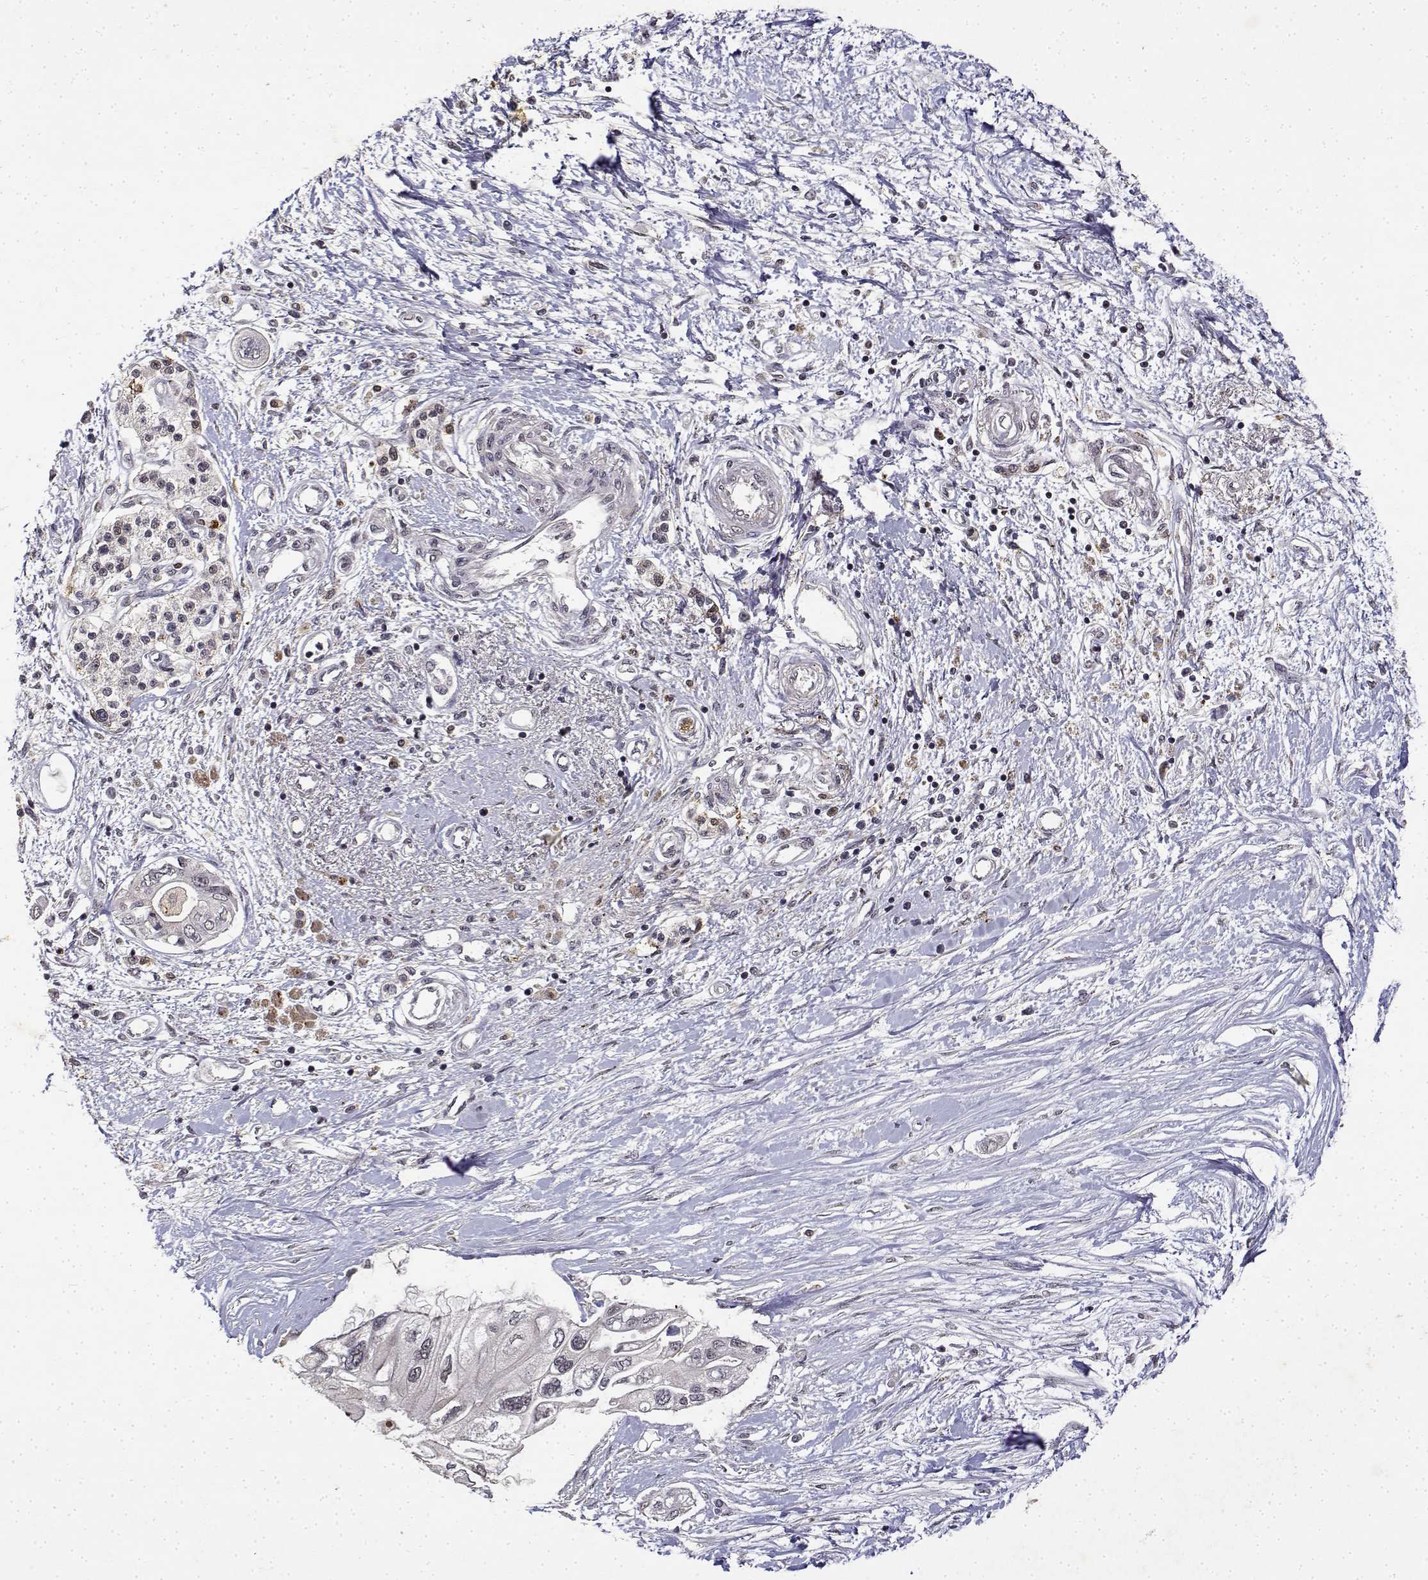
{"staining": {"intensity": "negative", "quantity": "none", "location": "none"}, "tissue": "pancreatic cancer", "cell_type": "Tumor cells", "image_type": "cancer", "snomed": [{"axis": "morphology", "description": "Adenocarcinoma, NOS"}, {"axis": "topography", "description": "Pancreas"}], "caption": "Immunohistochemical staining of human pancreatic cancer (adenocarcinoma) exhibits no significant expression in tumor cells.", "gene": "BDNF", "patient": {"sex": "female", "age": 77}}